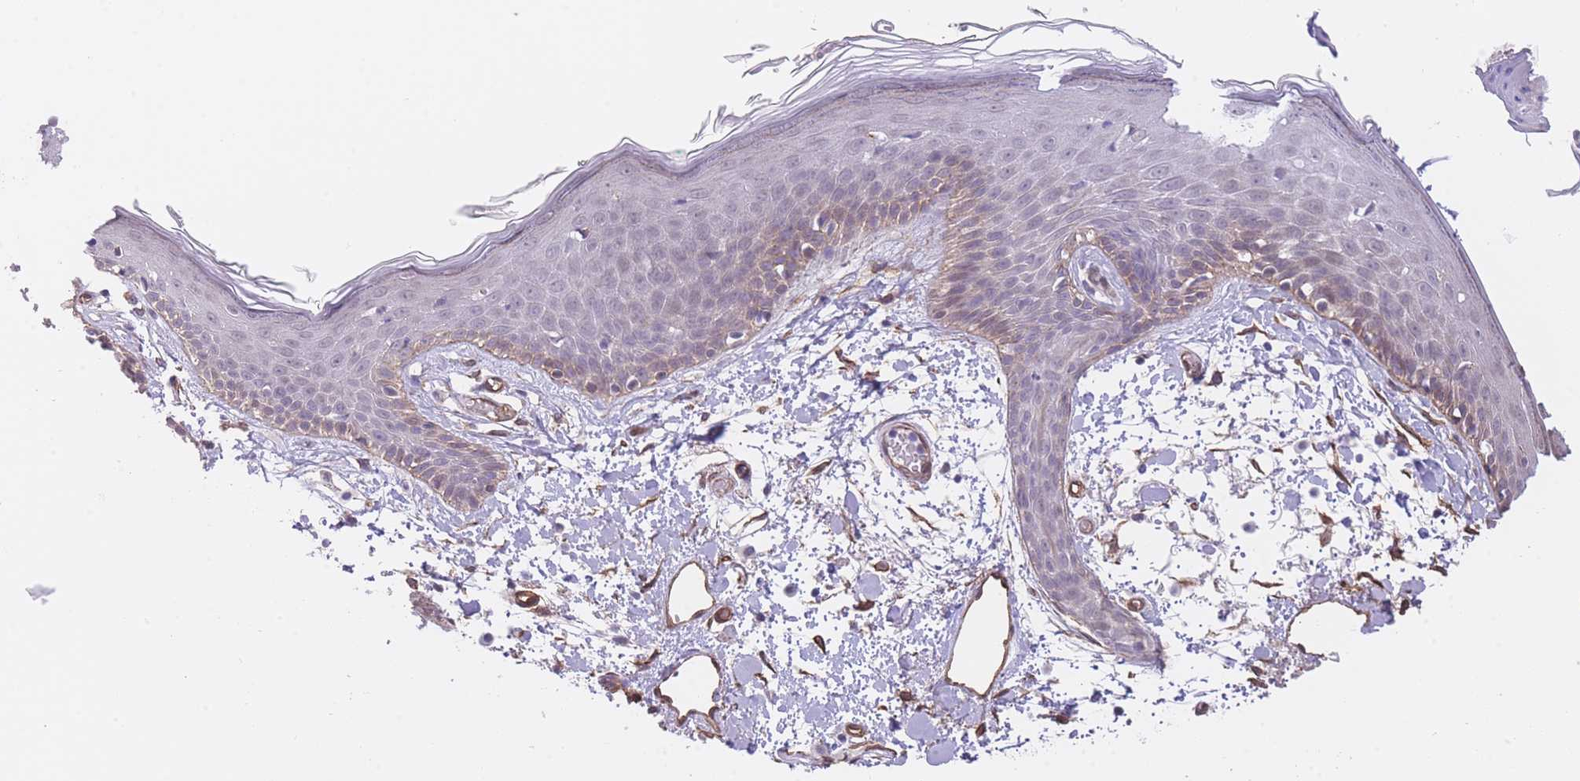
{"staining": {"intensity": "moderate", "quantity": ">75%", "location": "cytoplasmic/membranous"}, "tissue": "skin", "cell_type": "Fibroblasts", "image_type": "normal", "snomed": [{"axis": "morphology", "description": "Normal tissue, NOS"}, {"axis": "topography", "description": "Skin"}], "caption": "Normal skin exhibits moderate cytoplasmic/membranous positivity in about >75% of fibroblasts, visualized by immunohistochemistry. (DAB (3,3'-diaminobenzidine) = brown stain, brightfield microscopy at high magnification).", "gene": "QTRT1", "patient": {"sex": "male", "age": 79}}